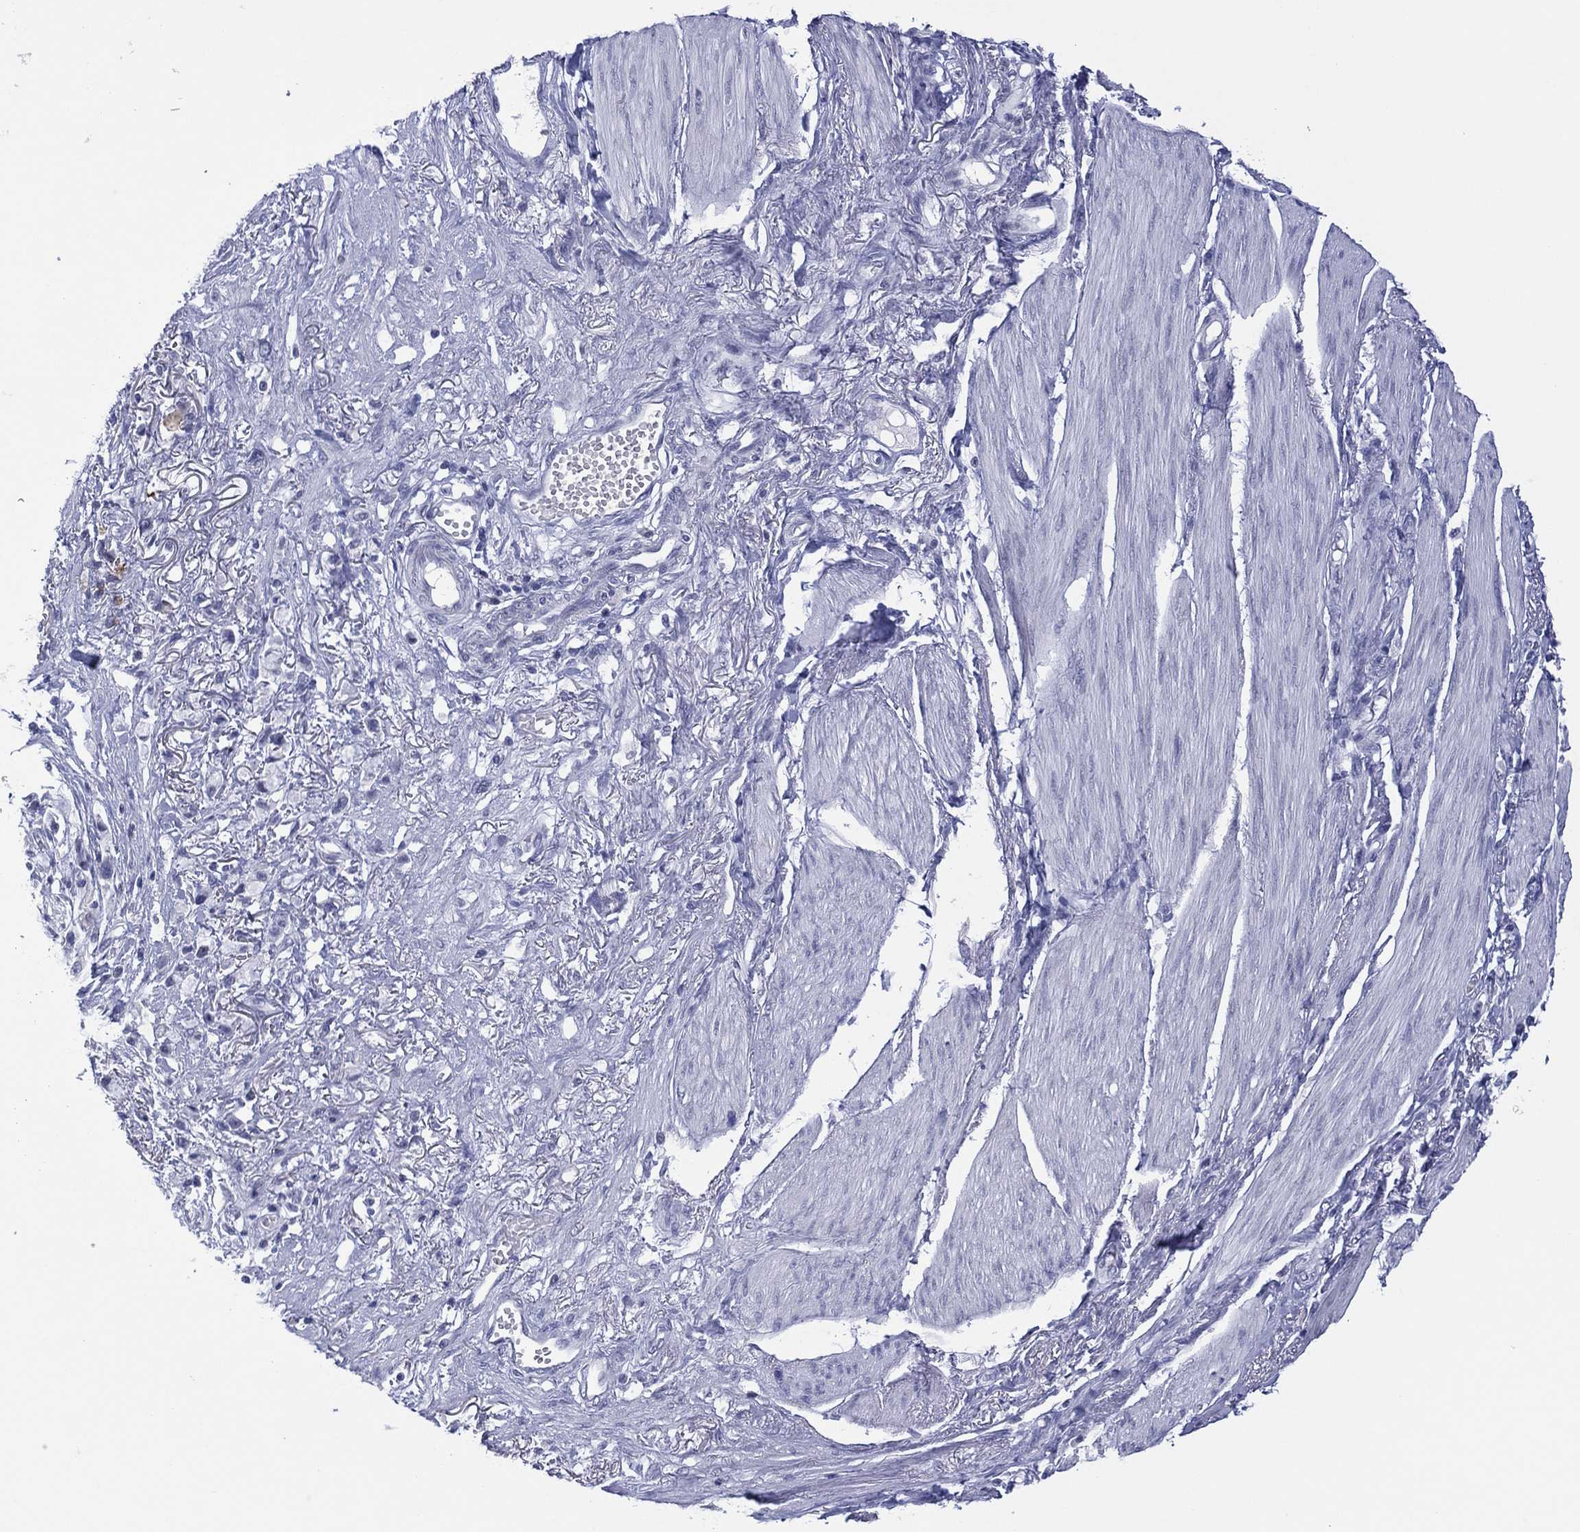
{"staining": {"intensity": "weak", "quantity": "<25%", "location": "cytoplasmic/membranous"}, "tissue": "stomach cancer", "cell_type": "Tumor cells", "image_type": "cancer", "snomed": [{"axis": "morphology", "description": "Adenocarcinoma, NOS"}, {"axis": "topography", "description": "Stomach"}], "caption": "Protein analysis of stomach adenocarcinoma shows no significant expression in tumor cells.", "gene": "UTF1", "patient": {"sex": "female", "age": 81}}